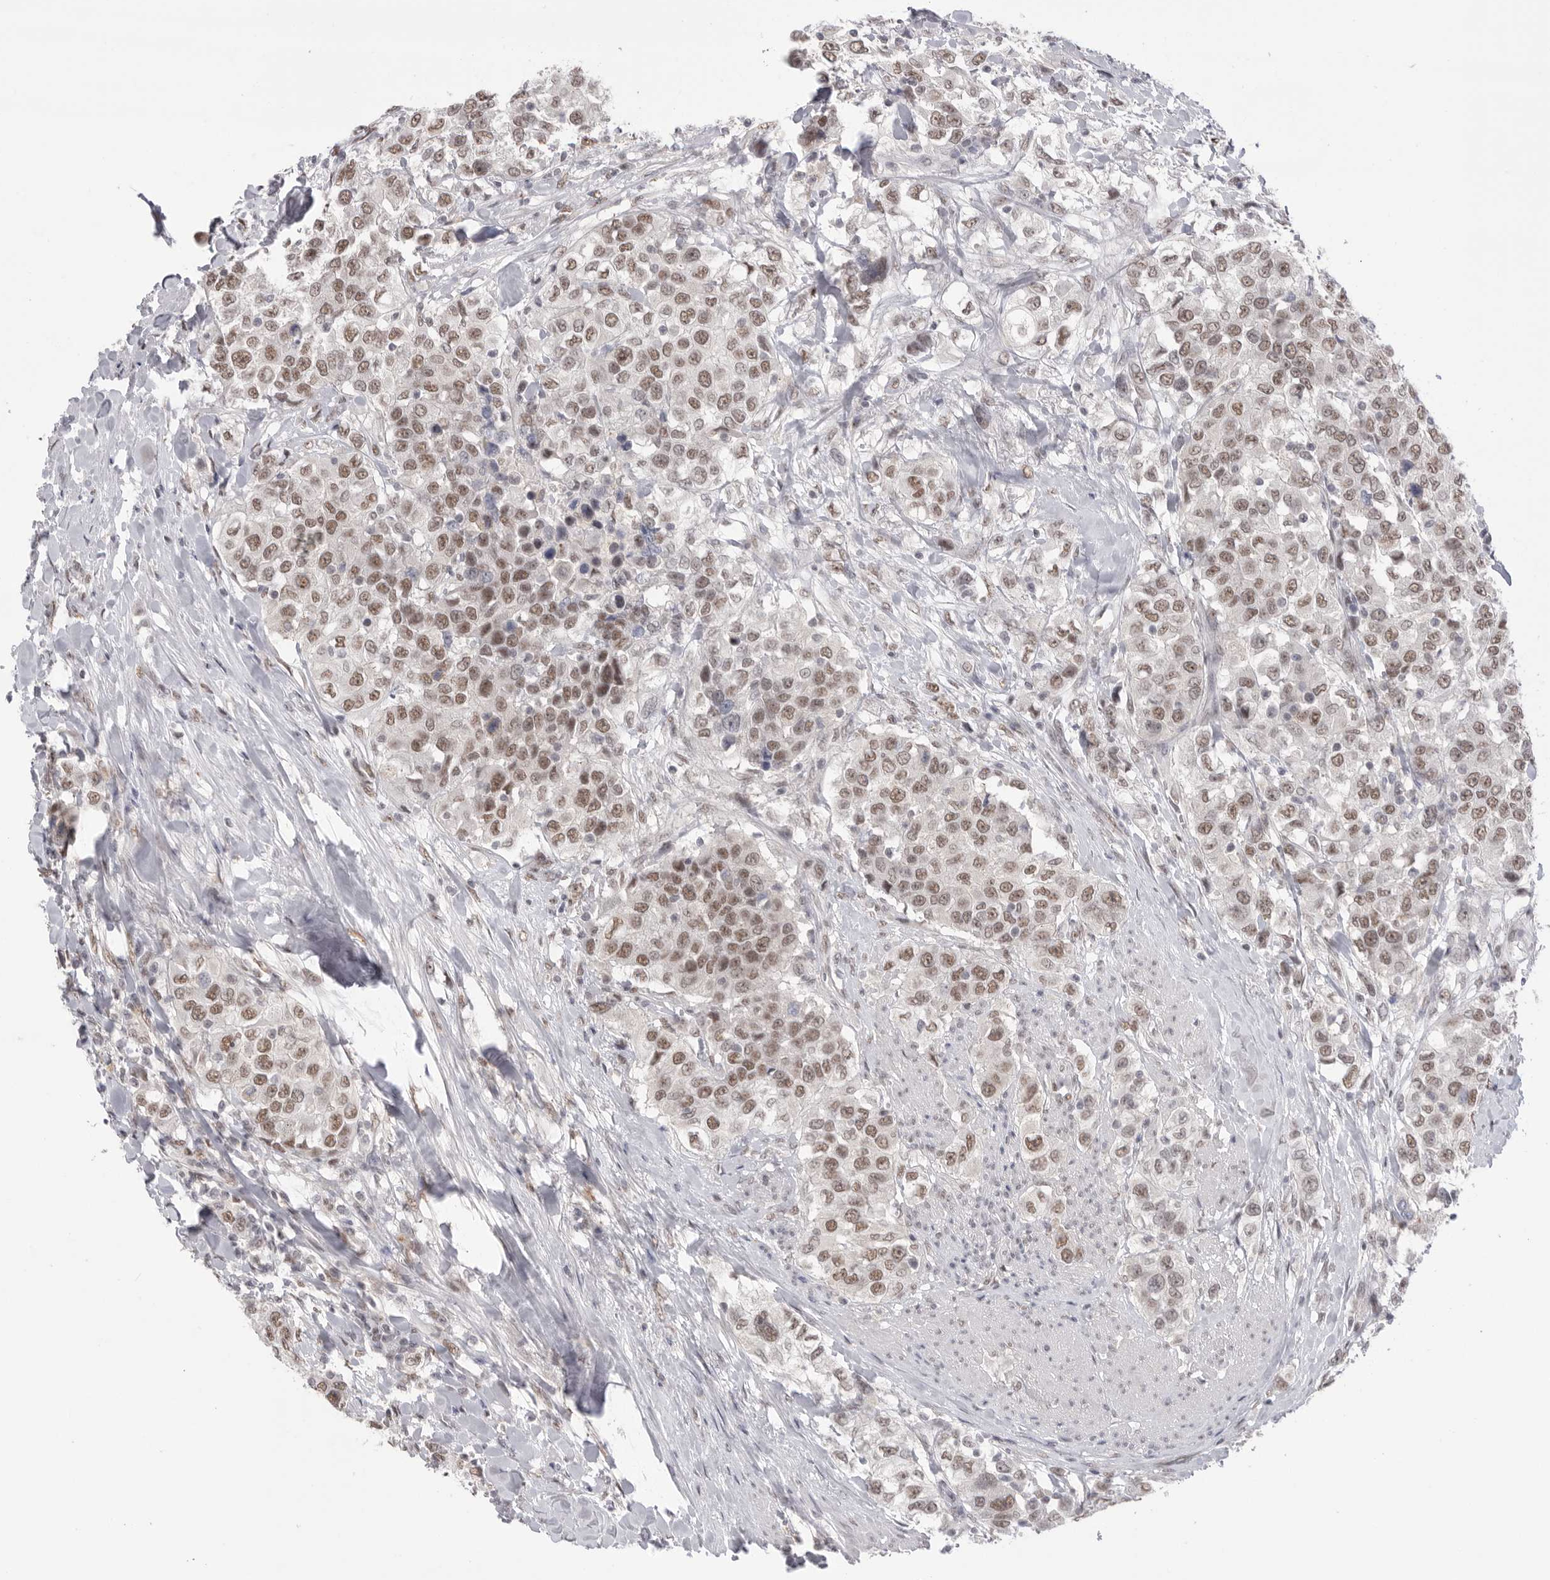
{"staining": {"intensity": "moderate", "quantity": ">75%", "location": "nuclear"}, "tissue": "urothelial cancer", "cell_type": "Tumor cells", "image_type": "cancer", "snomed": [{"axis": "morphology", "description": "Urothelial carcinoma, High grade"}, {"axis": "topography", "description": "Urinary bladder"}], "caption": "Urothelial cancer stained for a protein (brown) reveals moderate nuclear positive positivity in approximately >75% of tumor cells.", "gene": "BCLAF3", "patient": {"sex": "female", "age": 80}}